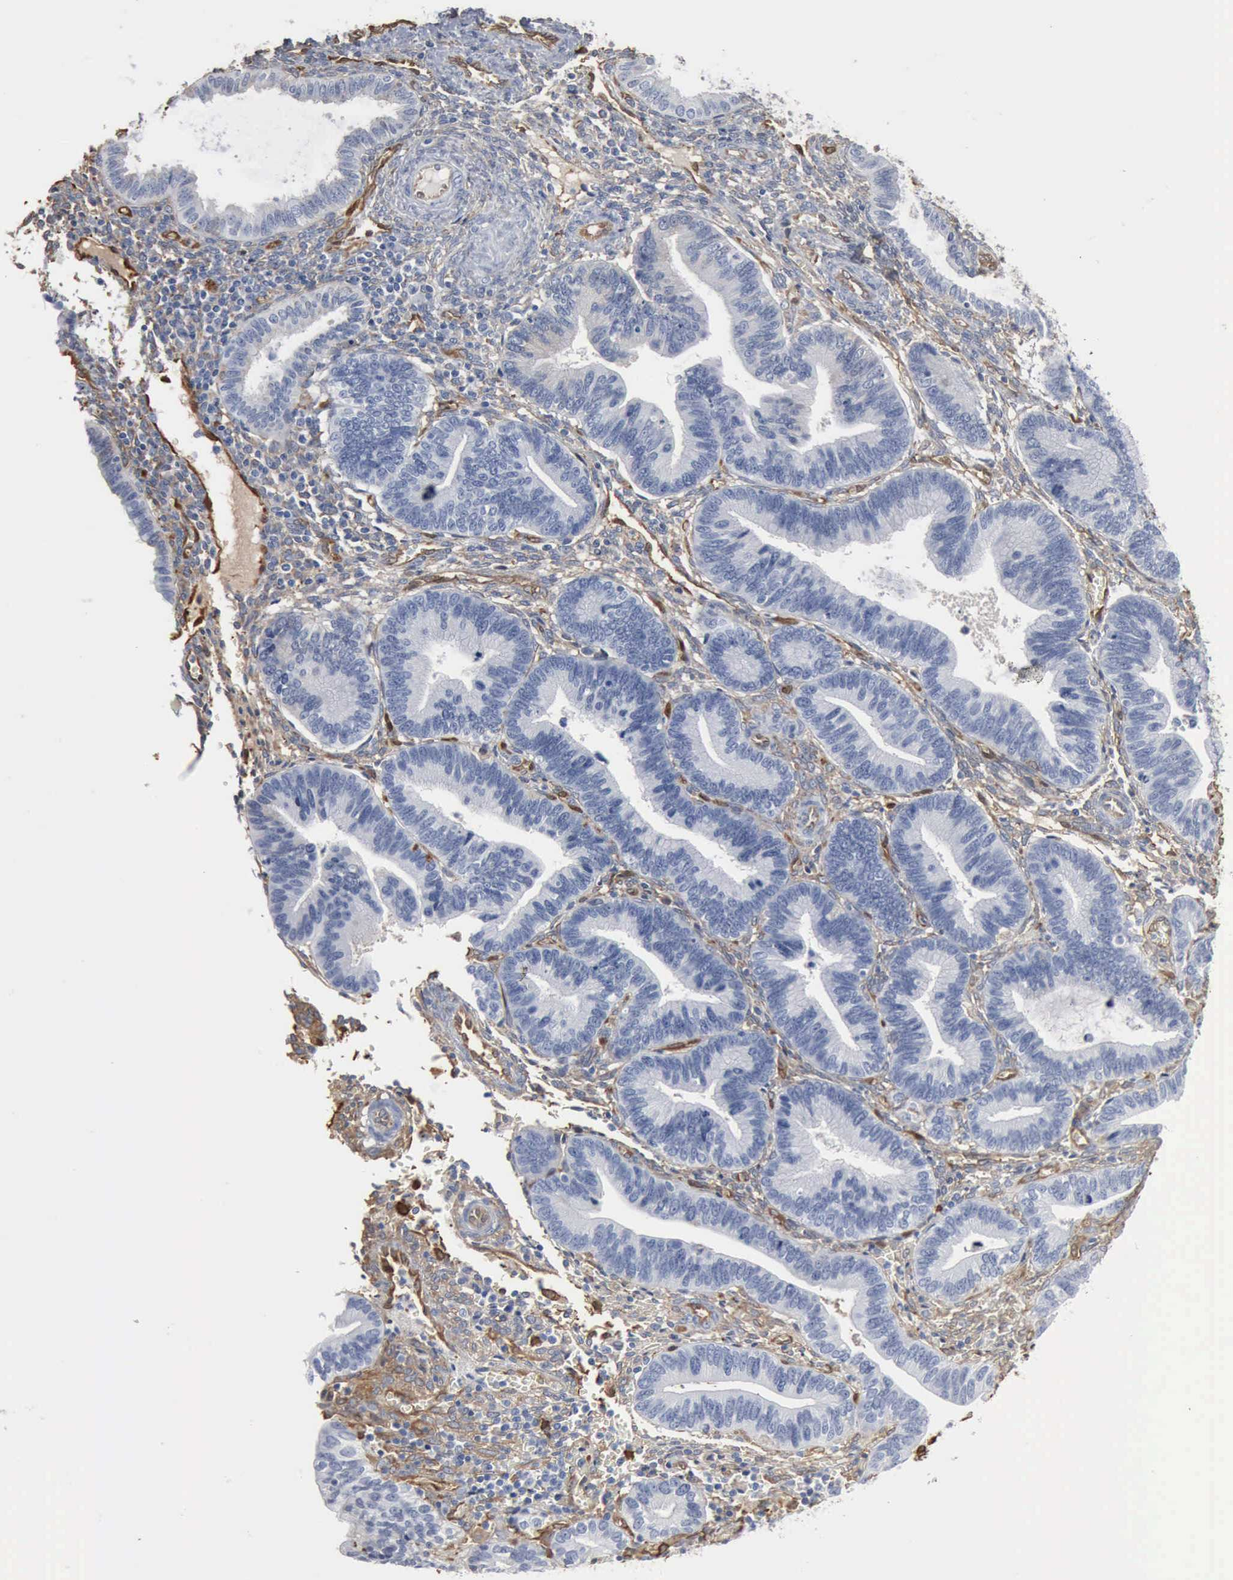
{"staining": {"intensity": "negative", "quantity": "none", "location": "none"}, "tissue": "endometrium", "cell_type": "Cells in endometrial stroma", "image_type": "normal", "snomed": [{"axis": "morphology", "description": "Normal tissue, NOS"}, {"axis": "topography", "description": "Endometrium"}], "caption": "DAB (3,3'-diaminobenzidine) immunohistochemical staining of normal endometrium demonstrates no significant positivity in cells in endometrial stroma. (DAB (3,3'-diaminobenzidine) IHC visualized using brightfield microscopy, high magnification).", "gene": "FSCN1", "patient": {"sex": "female", "age": 36}}